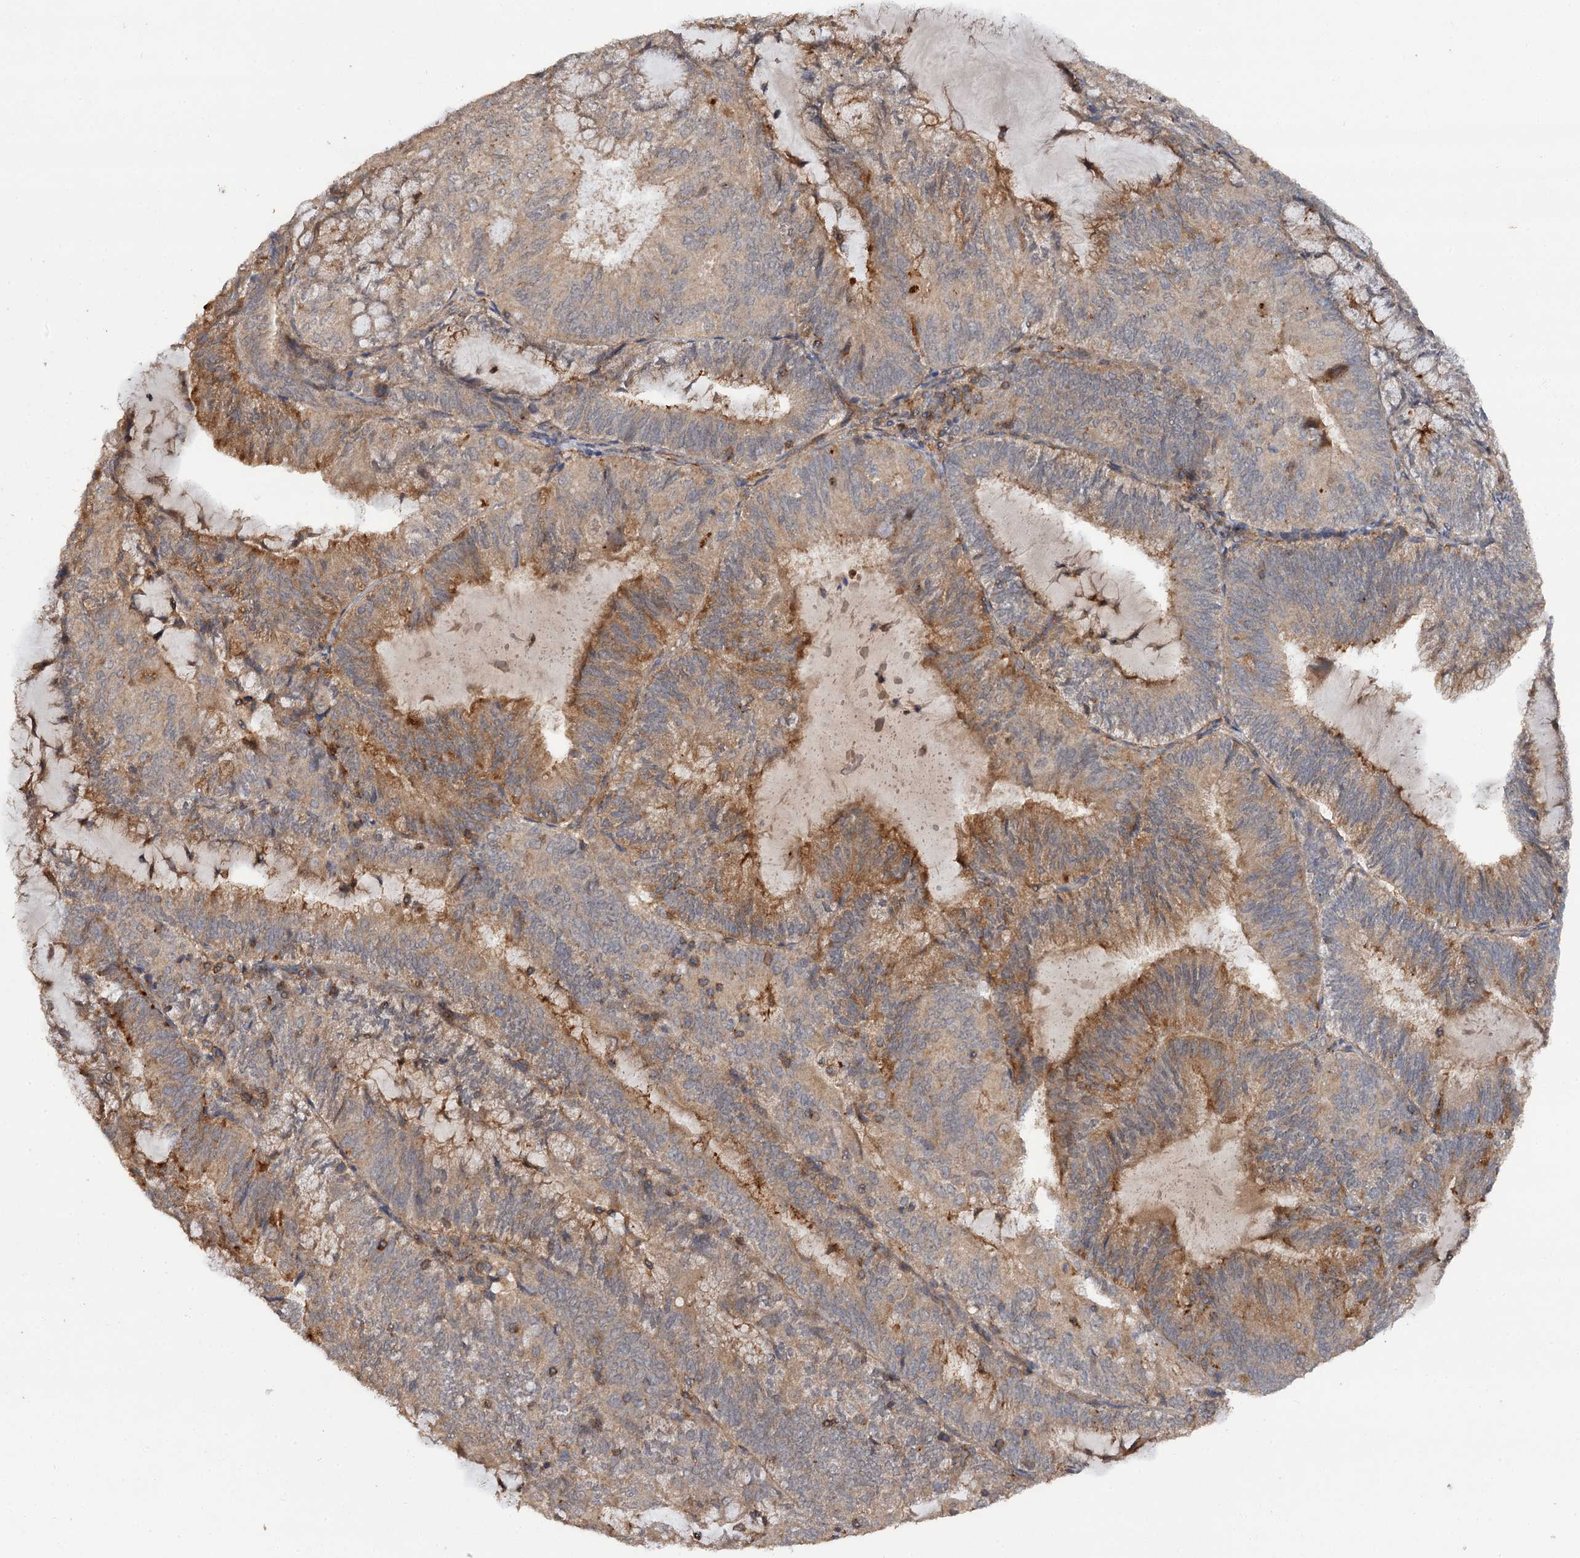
{"staining": {"intensity": "moderate", "quantity": "25%-75%", "location": "cytoplasmic/membranous"}, "tissue": "endometrial cancer", "cell_type": "Tumor cells", "image_type": "cancer", "snomed": [{"axis": "morphology", "description": "Adenocarcinoma, NOS"}, {"axis": "topography", "description": "Endometrium"}], "caption": "Endometrial cancer (adenocarcinoma) stained for a protein (brown) reveals moderate cytoplasmic/membranous positive expression in about 25%-75% of tumor cells.", "gene": "FBXW8", "patient": {"sex": "female", "age": 81}}